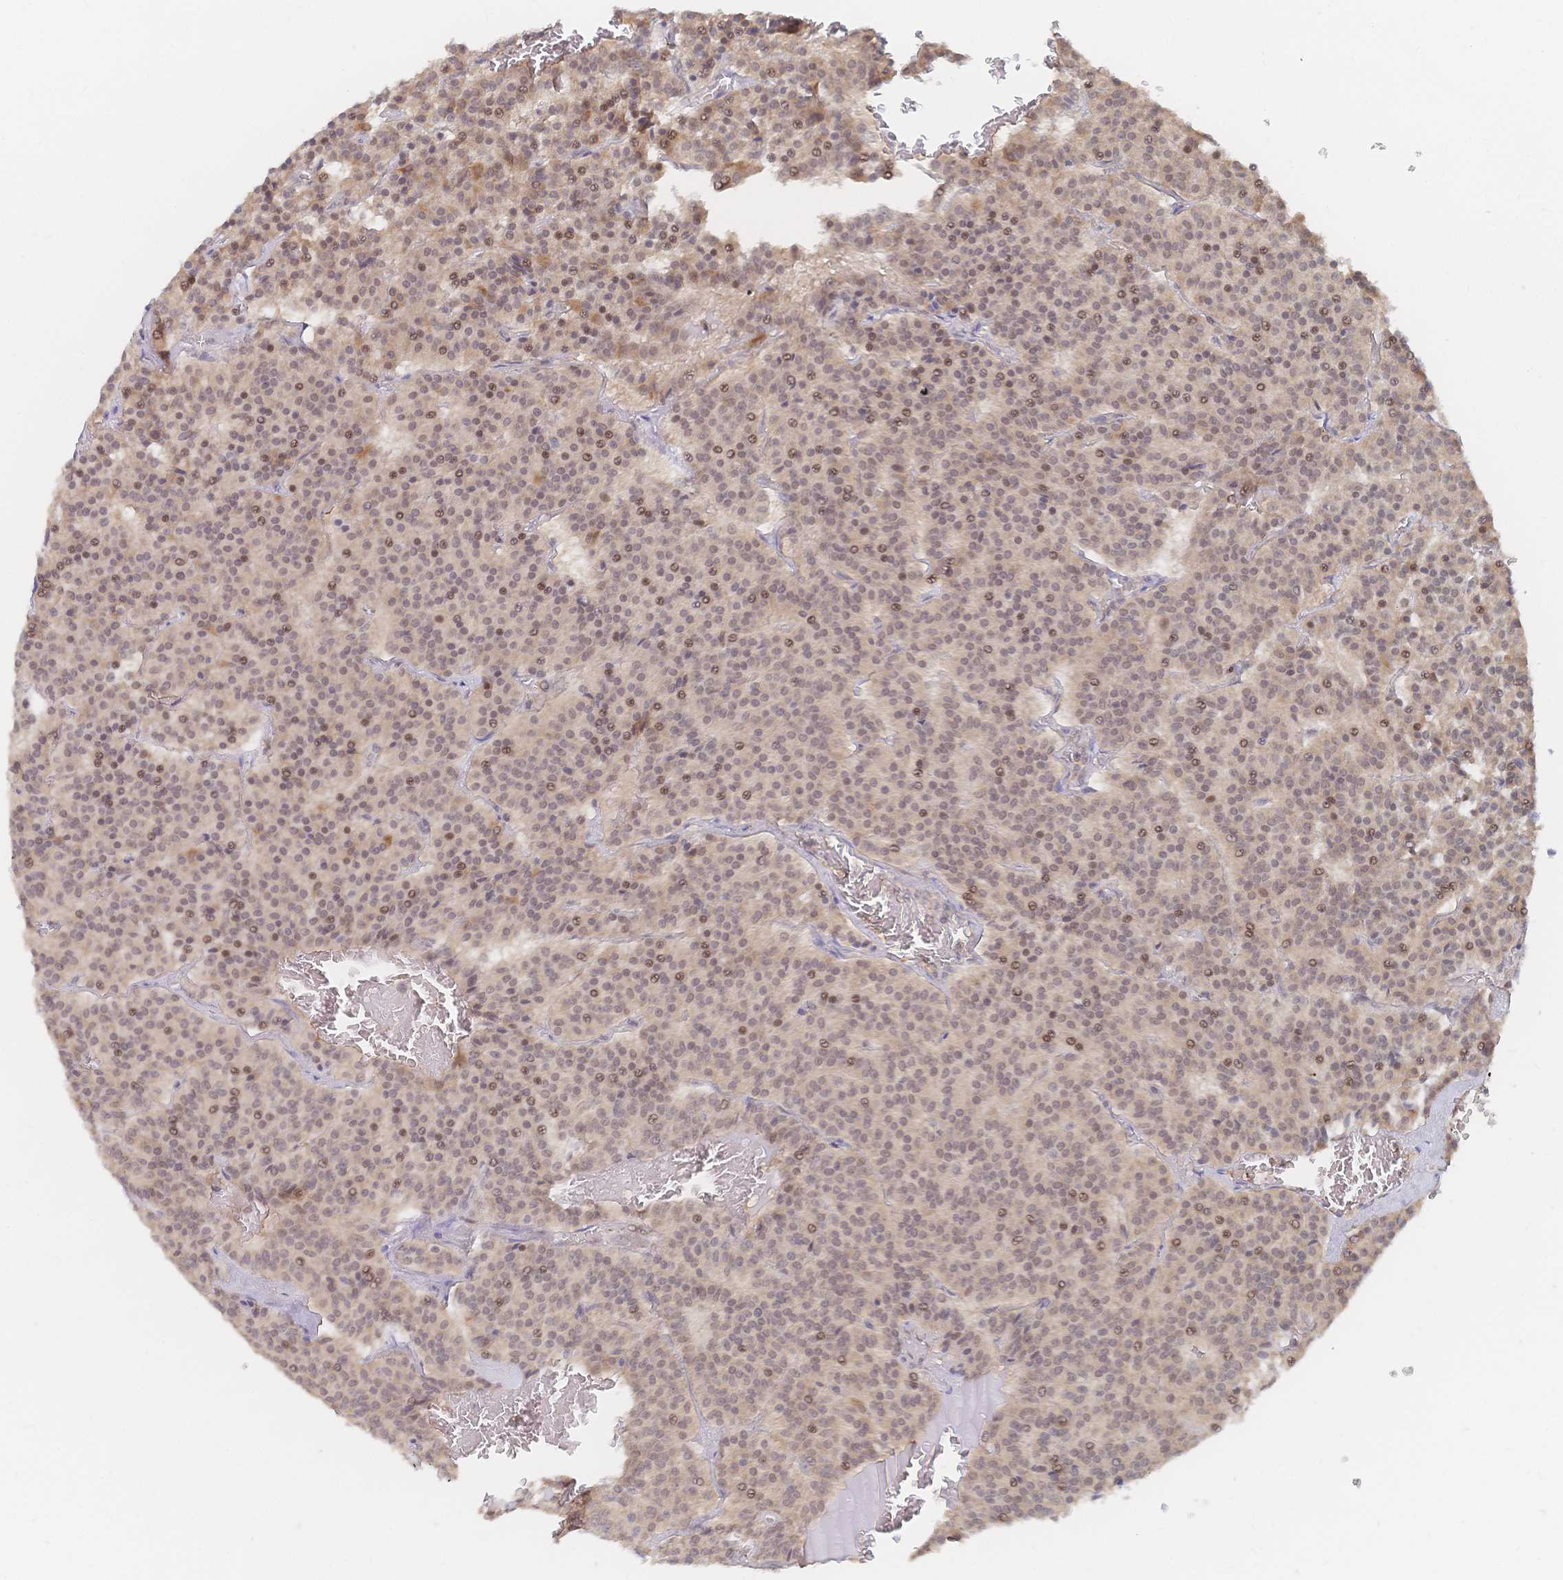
{"staining": {"intensity": "weak", "quantity": ">75%", "location": "cytoplasmic/membranous,nuclear"}, "tissue": "carcinoid", "cell_type": "Tumor cells", "image_type": "cancer", "snomed": [{"axis": "morphology", "description": "Carcinoid, malignant, NOS"}, {"axis": "topography", "description": "Lung"}], "caption": "A photomicrograph of human malignant carcinoid stained for a protein demonstrates weak cytoplasmic/membranous and nuclear brown staining in tumor cells. The protein of interest is stained brown, and the nuclei are stained in blue (DAB (3,3'-diaminobenzidine) IHC with brightfield microscopy, high magnification).", "gene": "LRP5", "patient": {"sex": "male", "age": 70}}